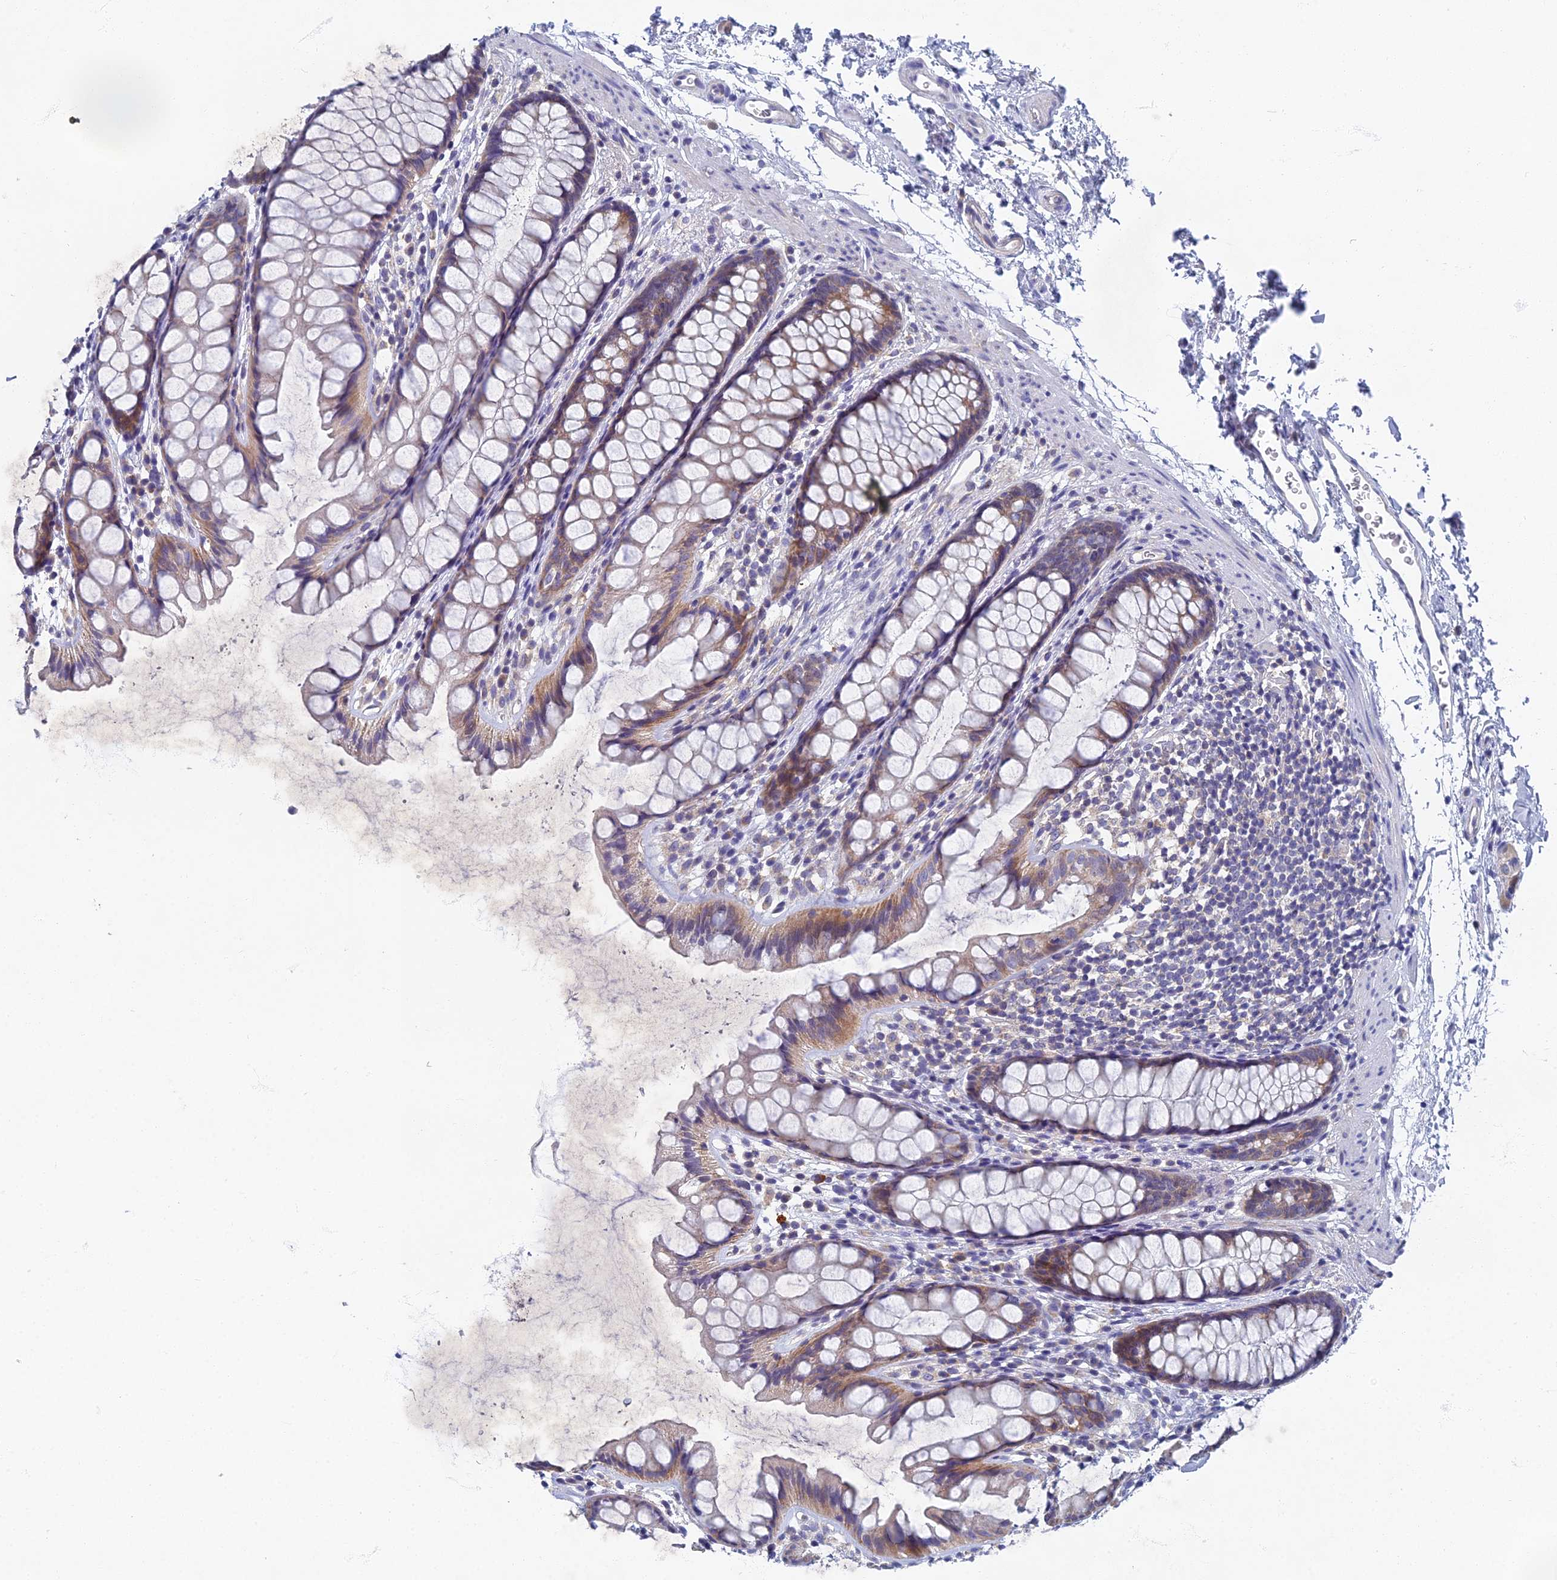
{"staining": {"intensity": "moderate", "quantity": "25%-75%", "location": "cytoplasmic/membranous"}, "tissue": "rectum", "cell_type": "Glandular cells", "image_type": "normal", "snomed": [{"axis": "morphology", "description": "Normal tissue, NOS"}, {"axis": "topography", "description": "Rectum"}], "caption": "Immunohistochemistry staining of benign rectum, which reveals medium levels of moderate cytoplasmic/membranous expression in approximately 25%-75% of glandular cells indicating moderate cytoplasmic/membranous protein expression. The staining was performed using DAB (3,3'-diaminobenzidine) (brown) for protein detection and nuclei were counterstained in hematoxylin (blue).", "gene": "SPIN4", "patient": {"sex": "female", "age": 65}}